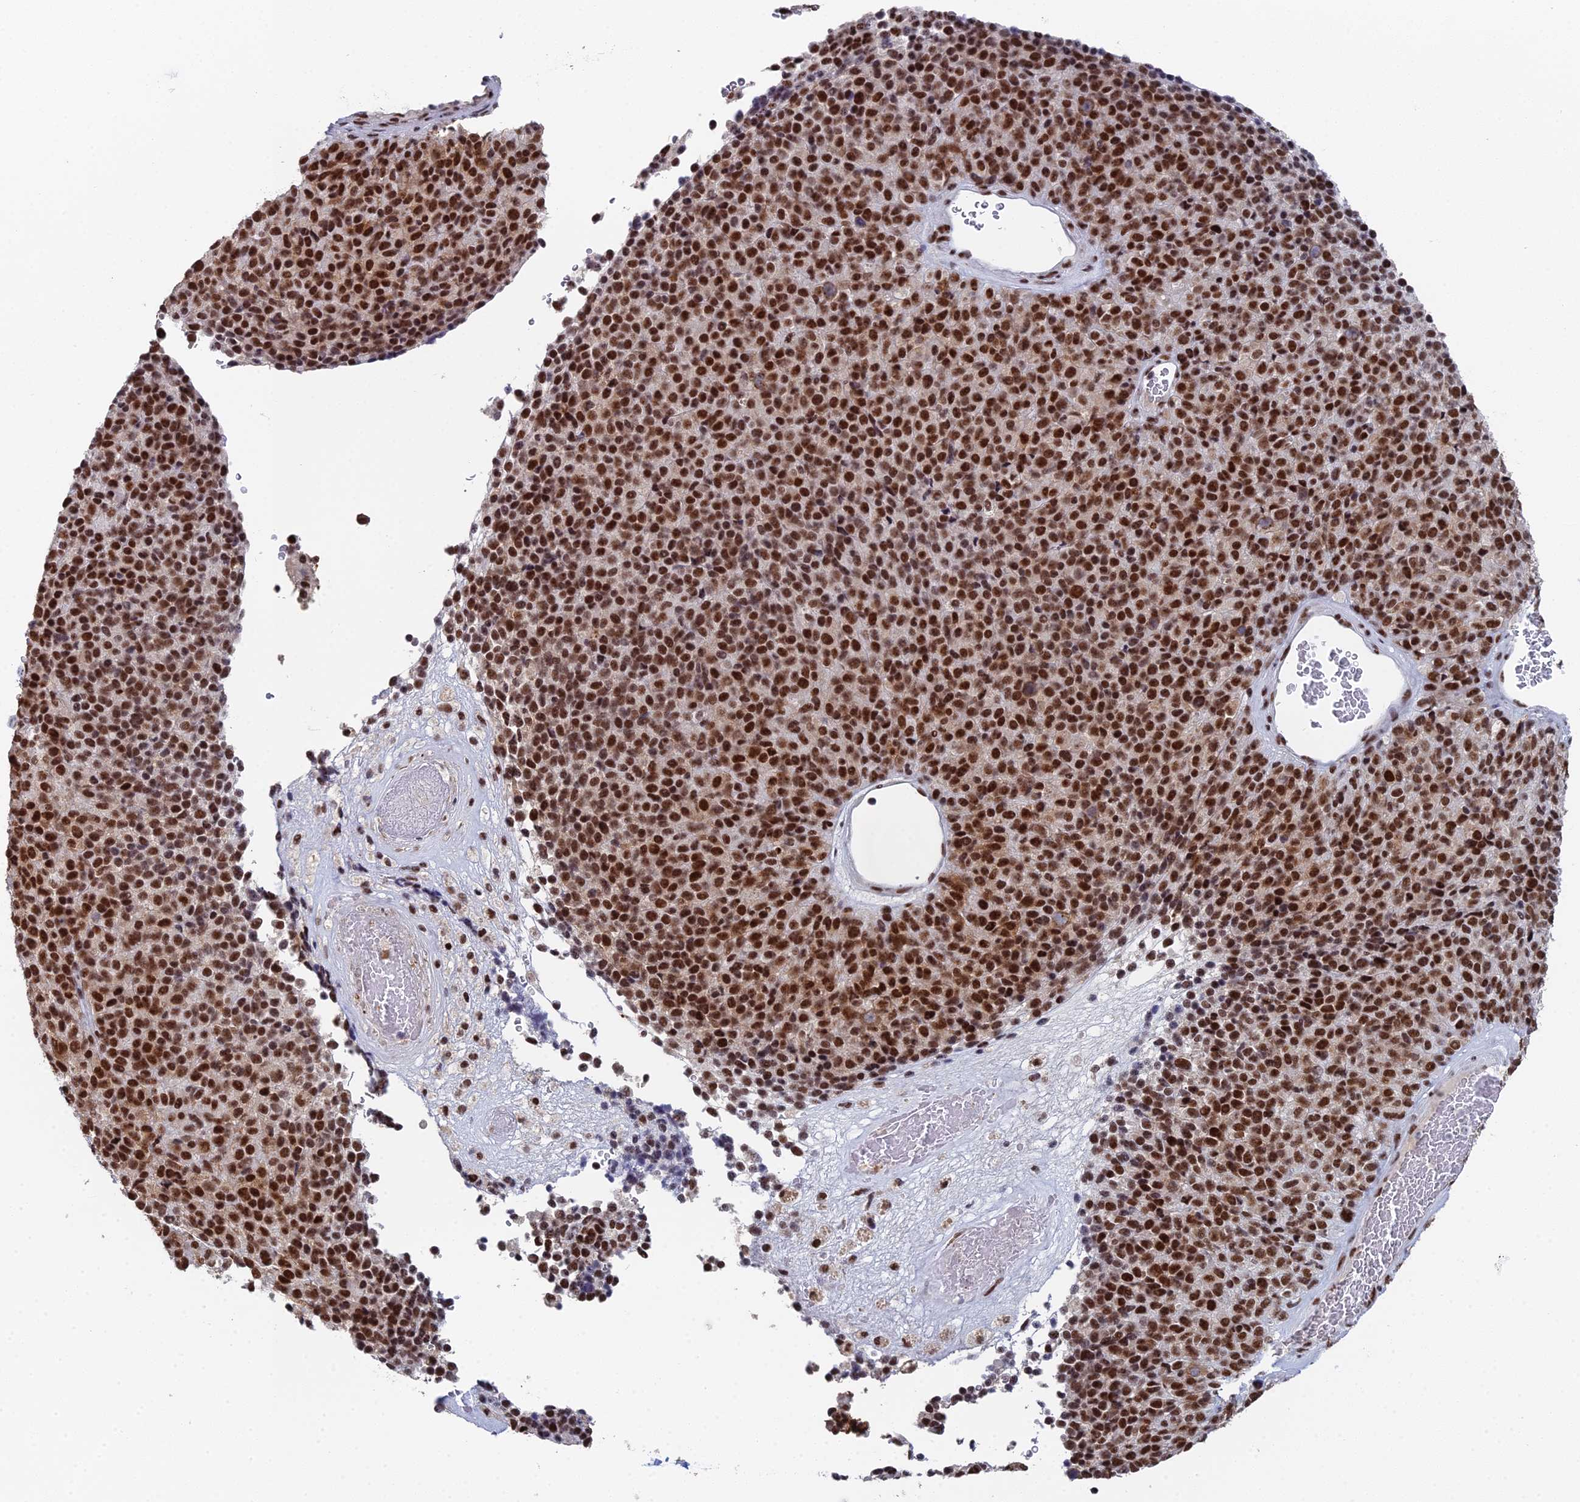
{"staining": {"intensity": "strong", "quantity": ">75%", "location": "nuclear"}, "tissue": "melanoma", "cell_type": "Tumor cells", "image_type": "cancer", "snomed": [{"axis": "morphology", "description": "Malignant melanoma, Metastatic site"}, {"axis": "topography", "description": "Brain"}], "caption": "Protein analysis of melanoma tissue displays strong nuclear expression in about >75% of tumor cells.", "gene": "SF3B3", "patient": {"sex": "female", "age": 56}}